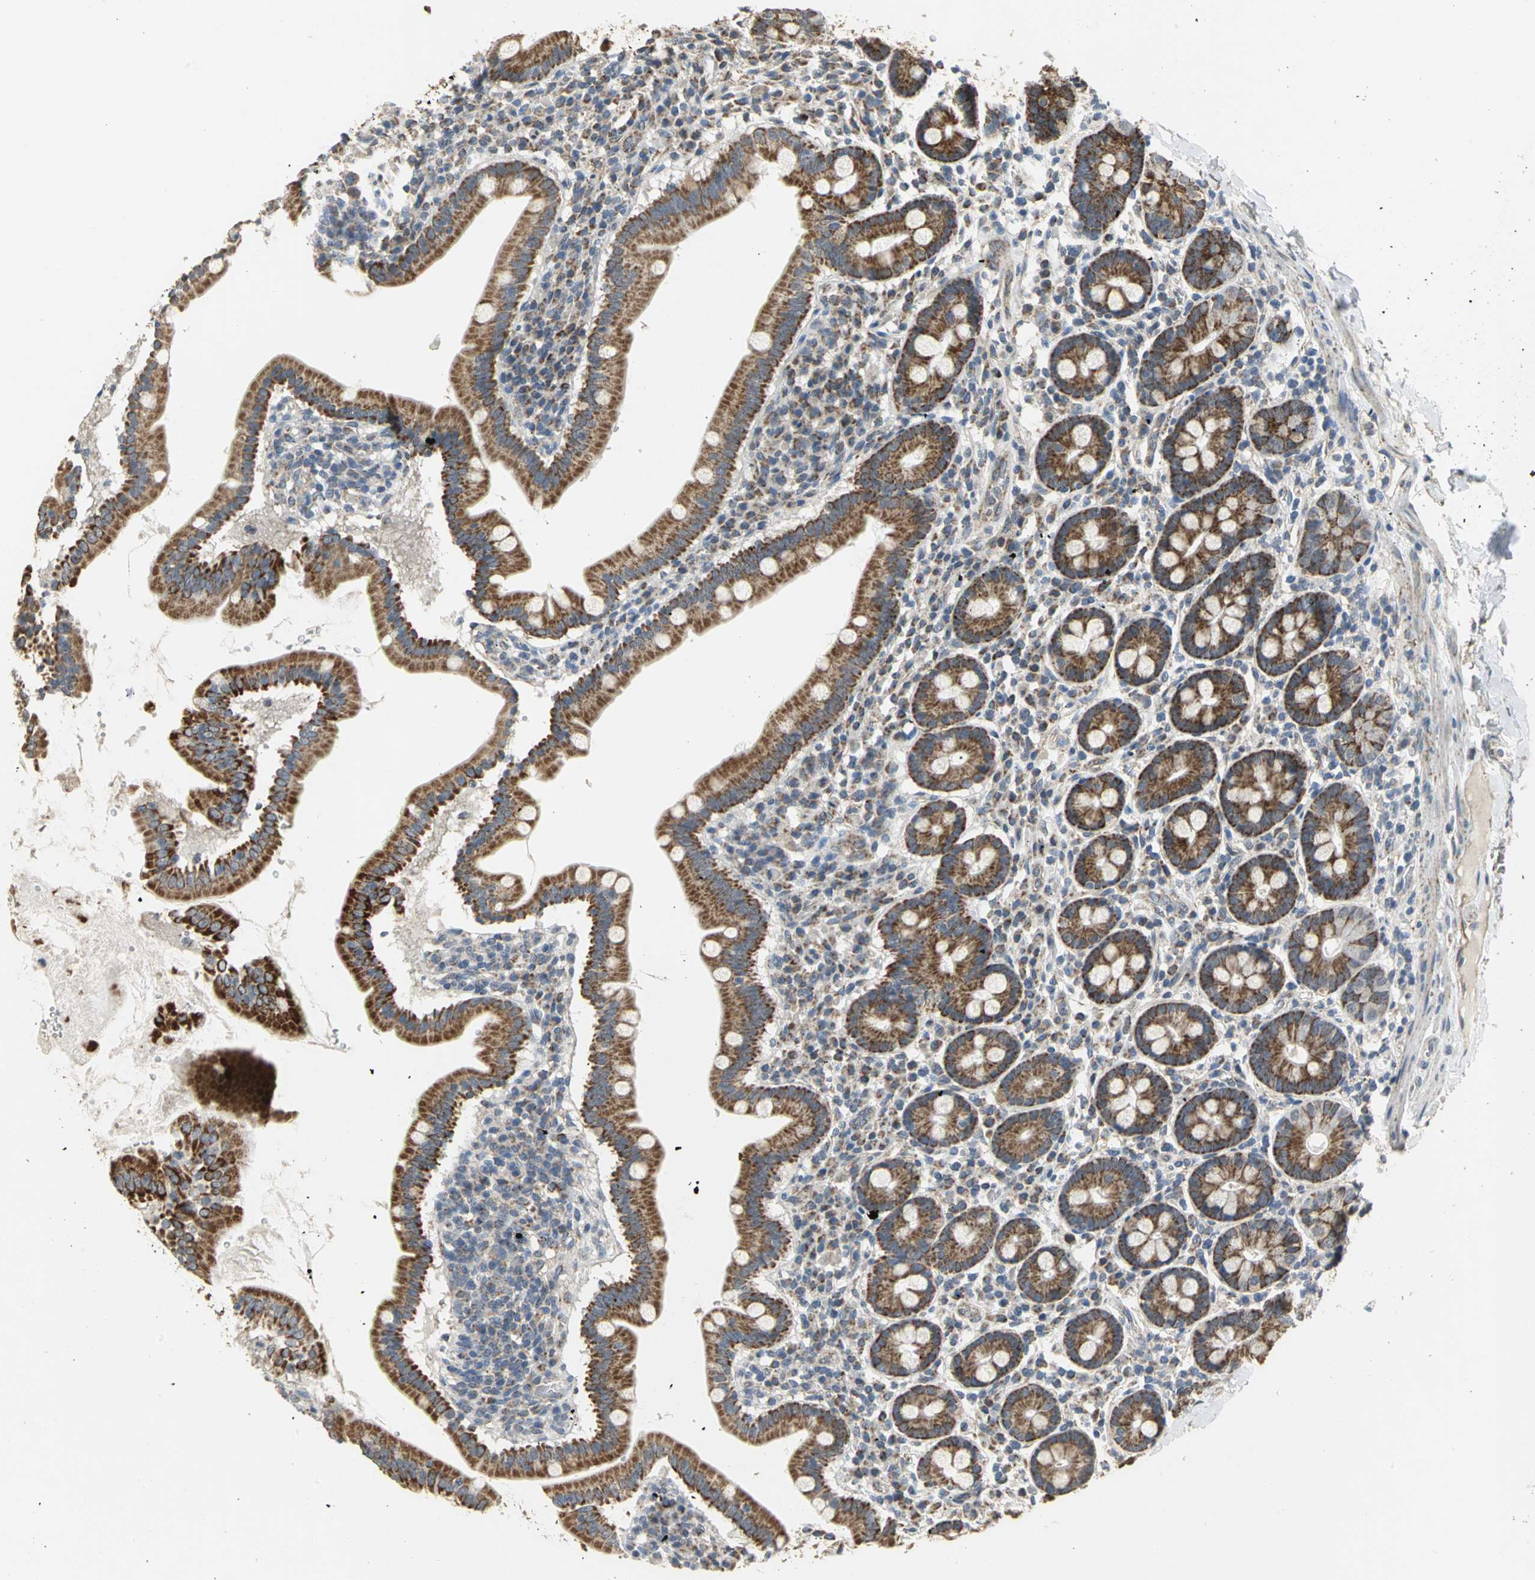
{"staining": {"intensity": "strong", "quantity": ">75%", "location": "cytoplasmic/membranous"}, "tissue": "duodenum", "cell_type": "Glandular cells", "image_type": "normal", "snomed": [{"axis": "morphology", "description": "Normal tissue, NOS"}, {"axis": "topography", "description": "Duodenum"}], "caption": "A photomicrograph of duodenum stained for a protein exhibits strong cytoplasmic/membranous brown staining in glandular cells. The staining is performed using DAB brown chromogen to label protein expression. The nuclei are counter-stained blue using hematoxylin.", "gene": "NDUFB5", "patient": {"sex": "male", "age": 50}}